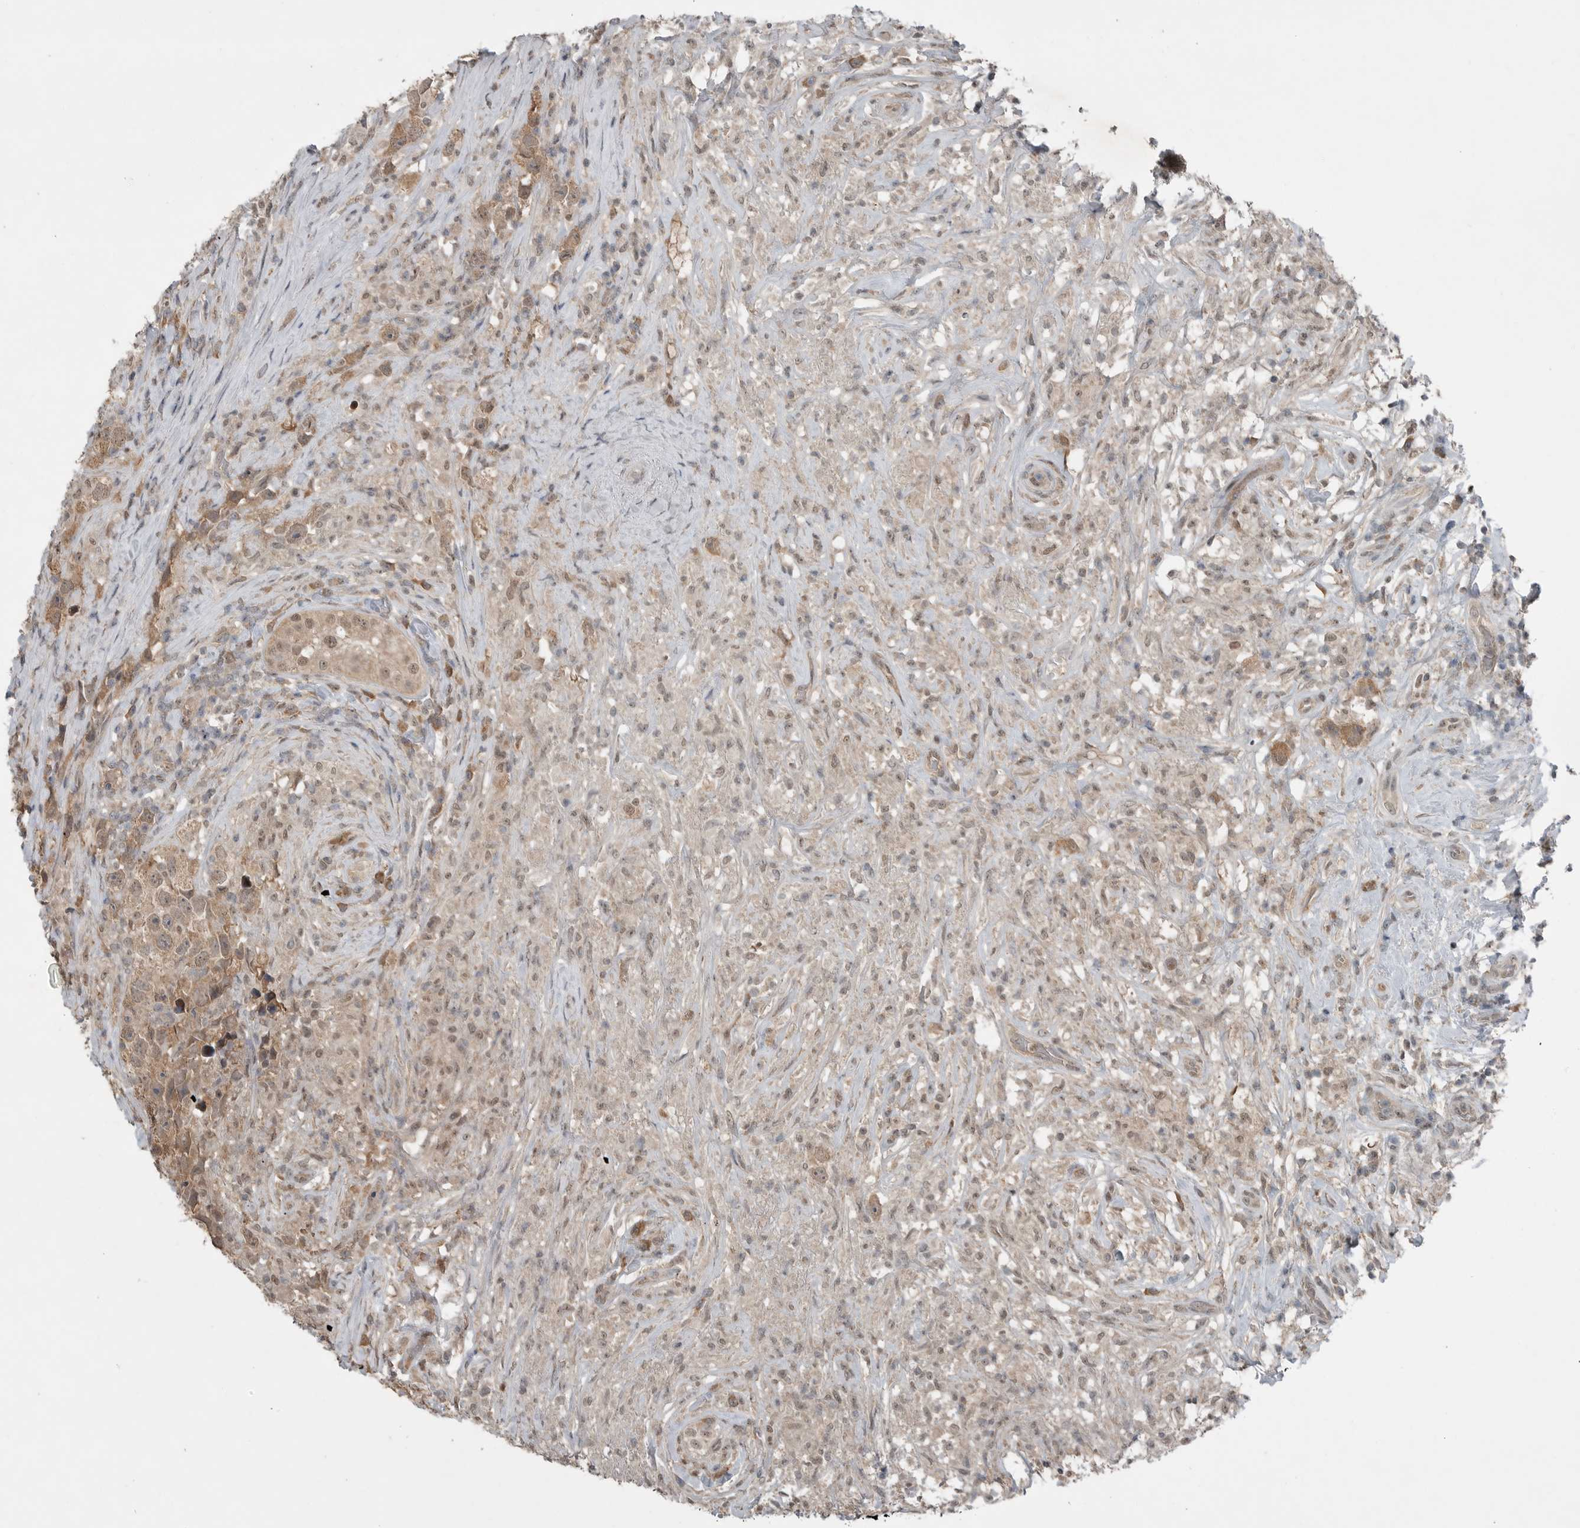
{"staining": {"intensity": "weak", "quantity": ">75%", "location": "cytoplasmic/membranous,nuclear"}, "tissue": "testis cancer", "cell_type": "Tumor cells", "image_type": "cancer", "snomed": [{"axis": "morphology", "description": "Seminoma, NOS"}, {"axis": "topography", "description": "Testis"}], "caption": "A micrograph showing weak cytoplasmic/membranous and nuclear positivity in about >75% of tumor cells in testis cancer, as visualized by brown immunohistochemical staining.", "gene": "MFAP3L", "patient": {"sex": "male", "age": 49}}